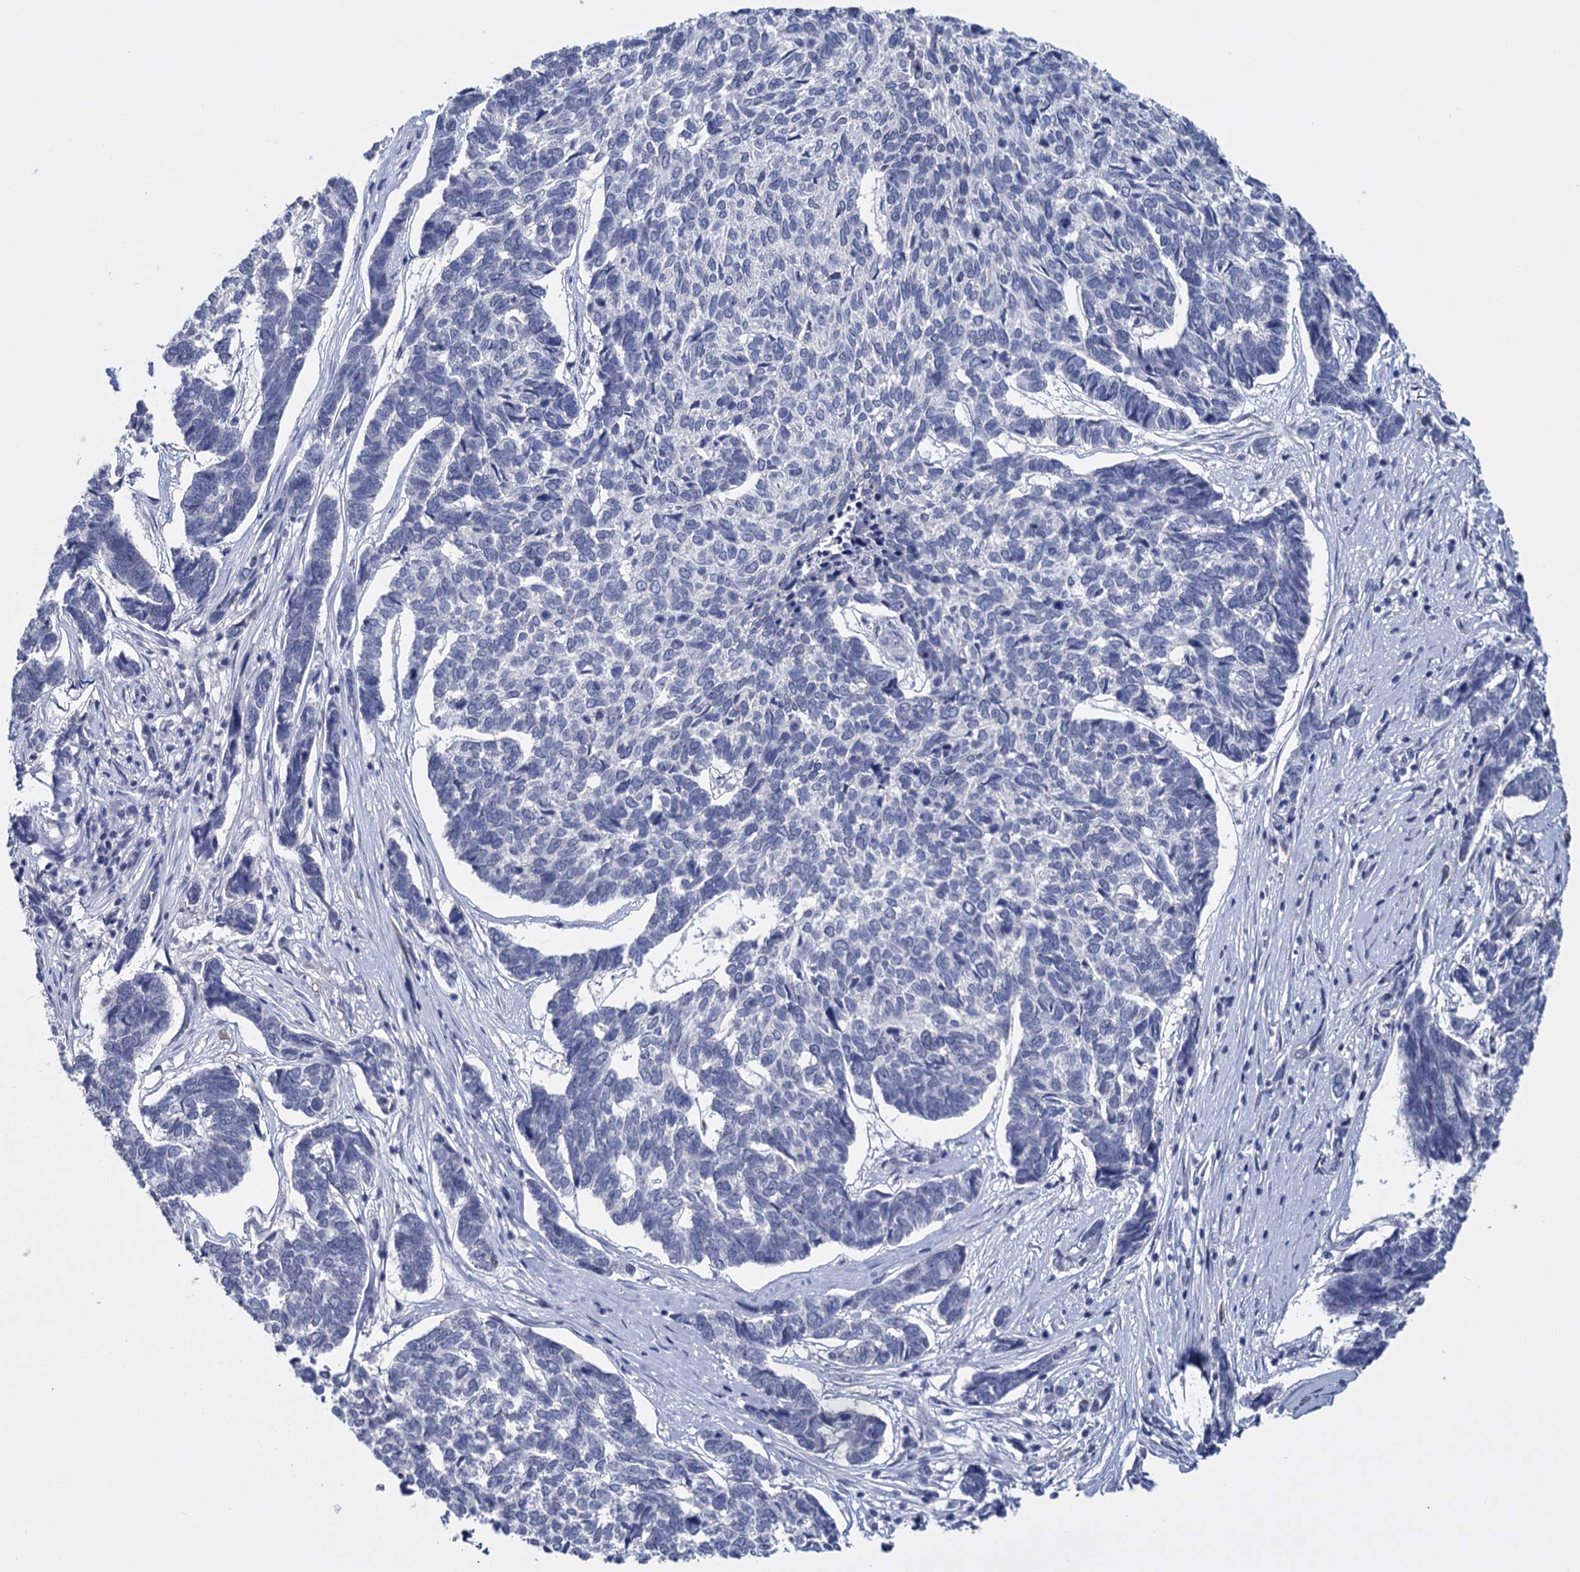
{"staining": {"intensity": "negative", "quantity": "none", "location": "none"}, "tissue": "skin cancer", "cell_type": "Tumor cells", "image_type": "cancer", "snomed": [{"axis": "morphology", "description": "Basal cell carcinoma"}, {"axis": "topography", "description": "Skin"}], "caption": "Tumor cells are negative for brown protein staining in skin cancer (basal cell carcinoma).", "gene": "SFN", "patient": {"sex": "female", "age": 65}}